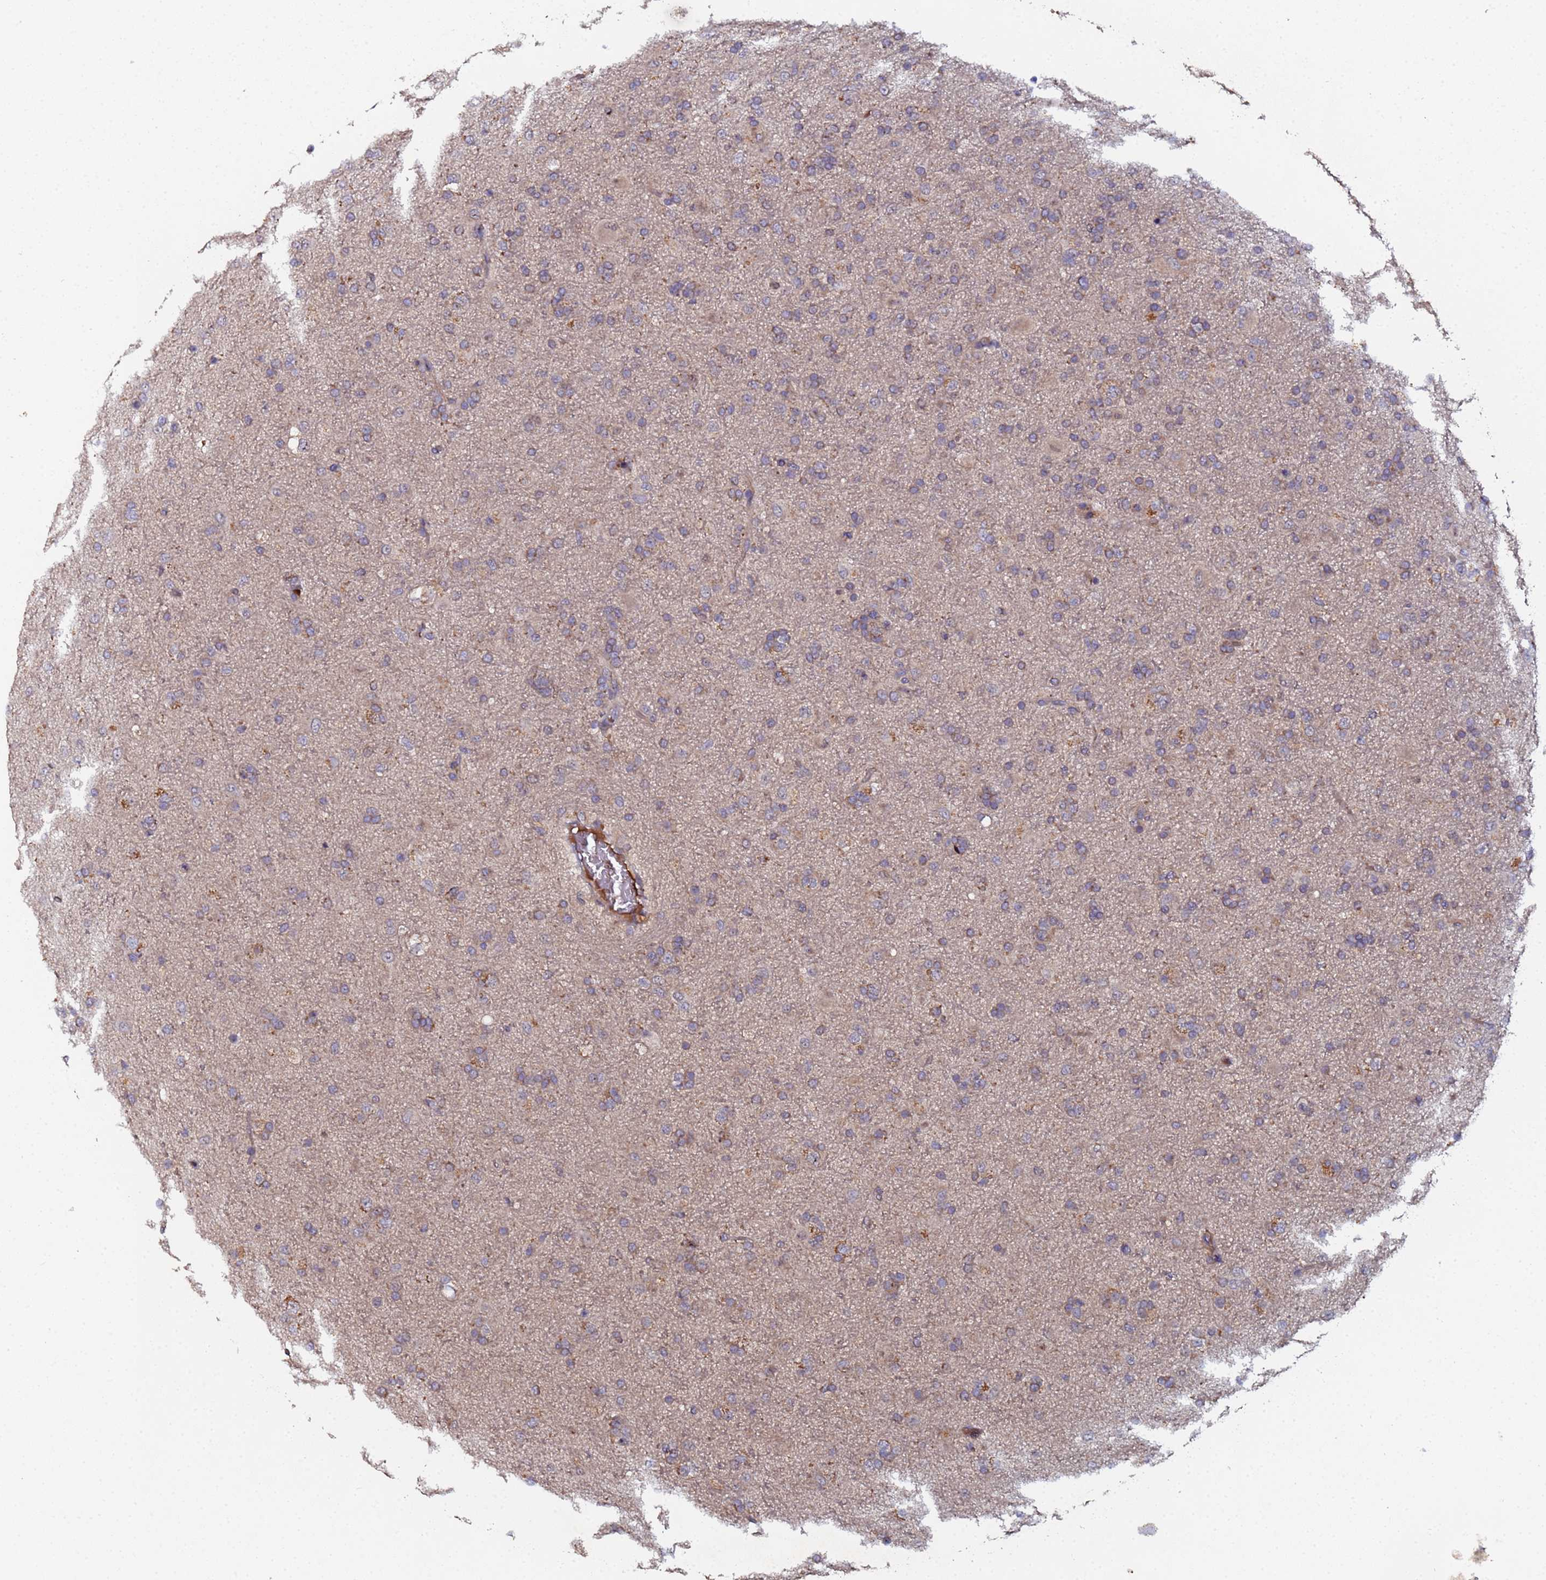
{"staining": {"intensity": "weak", "quantity": "<25%", "location": "cytoplasmic/membranous"}, "tissue": "glioma", "cell_type": "Tumor cells", "image_type": "cancer", "snomed": [{"axis": "morphology", "description": "Glioma, malignant, Low grade"}, {"axis": "topography", "description": "Brain"}], "caption": "Tumor cells are negative for protein expression in human low-grade glioma (malignant).", "gene": "OSER1", "patient": {"sex": "male", "age": 65}}